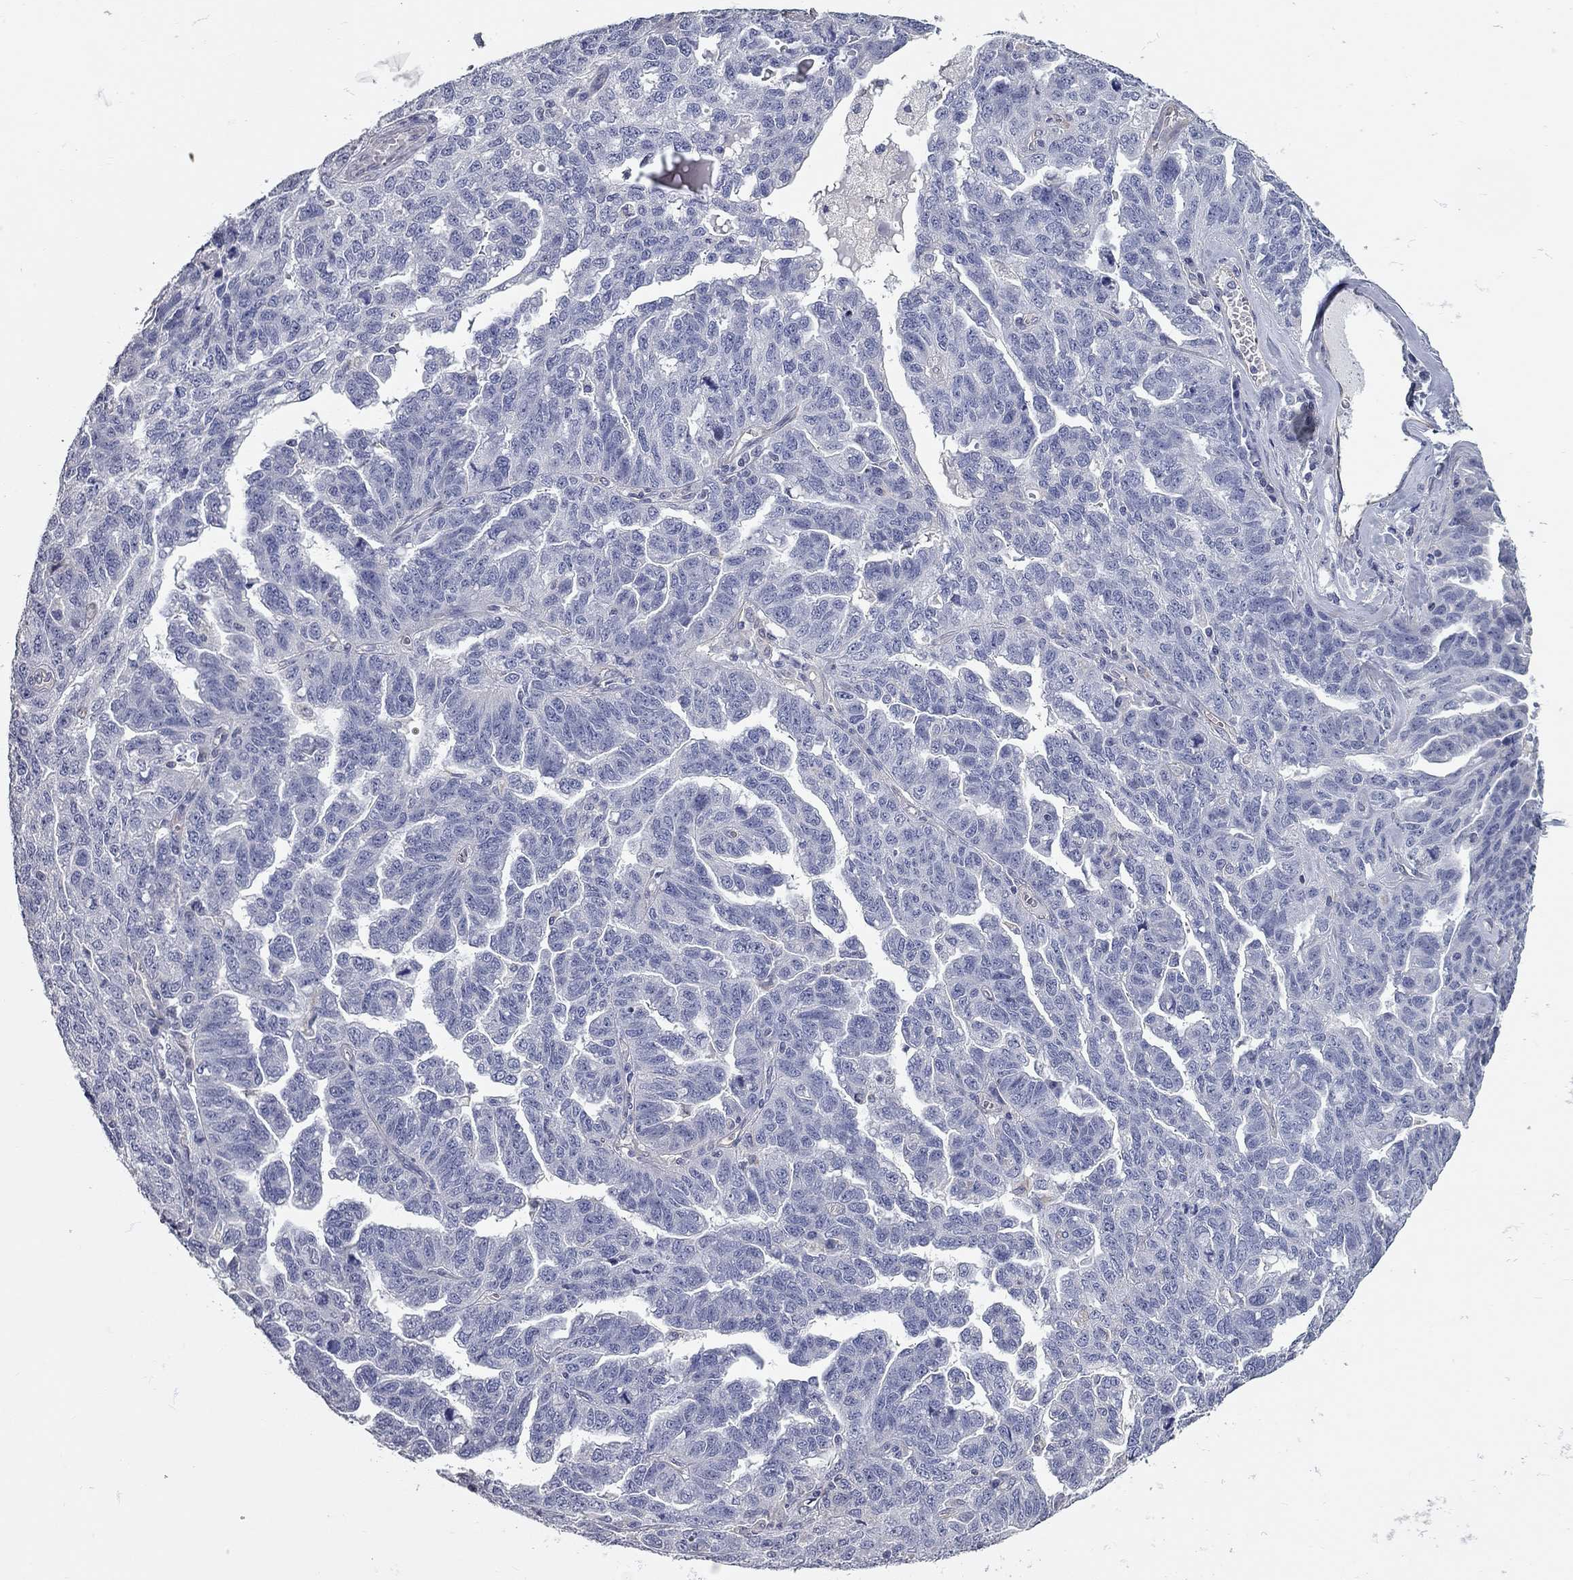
{"staining": {"intensity": "negative", "quantity": "none", "location": "none"}, "tissue": "ovarian cancer", "cell_type": "Tumor cells", "image_type": "cancer", "snomed": [{"axis": "morphology", "description": "Cystadenocarcinoma, serous, NOS"}, {"axis": "topography", "description": "Ovary"}], "caption": "High magnification brightfield microscopy of serous cystadenocarcinoma (ovarian) stained with DAB (brown) and counterstained with hematoxylin (blue): tumor cells show no significant positivity. (DAB immunohistochemistry visualized using brightfield microscopy, high magnification).", "gene": "C10orf90", "patient": {"sex": "female", "age": 71}}